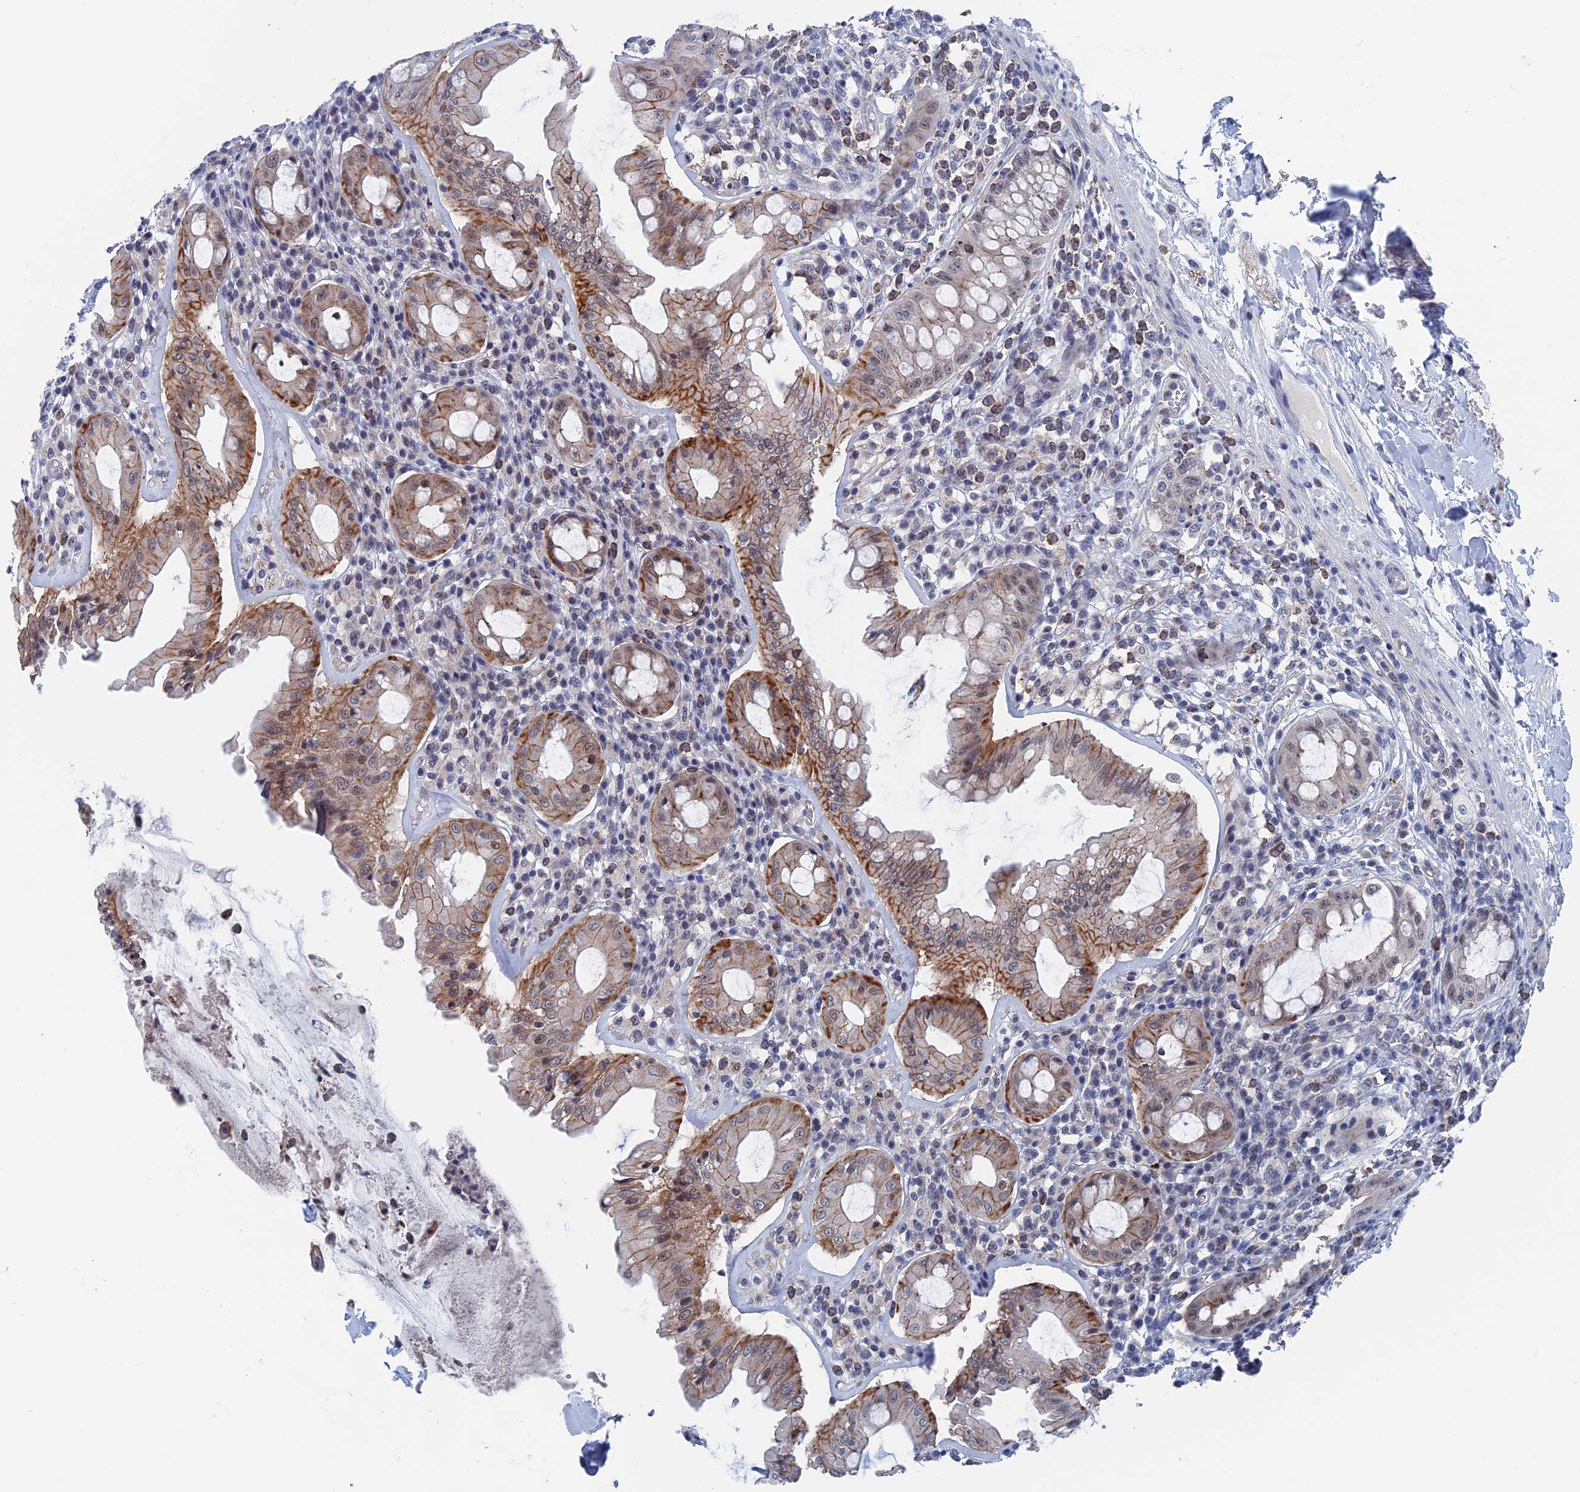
{"staining": {"intensity": "moderate", "quantity": "25%-75%", "location": "cytoplasmic/membranous"}, "tissue": "rectum", "cell_type": "Glandular cells", "image_type": "normal", "snomed": [{"axis": "morphology", "description": "Normal tissue, NOS"}, {"axis": "topography", "description": "Rectum"}], "caption": "Immunohistochemical staining of benign rectum demonstrates 25%-75% levels of moderate cytoplasmic/membranous protein expression in approximately 25%-75% of glandular cells. Immunohistochemistry (ihc) stains the protein in brown and the nuclei are stained blue.", "gene": "MARCHF3", "patient": {"sex": "female", "age": 57}}